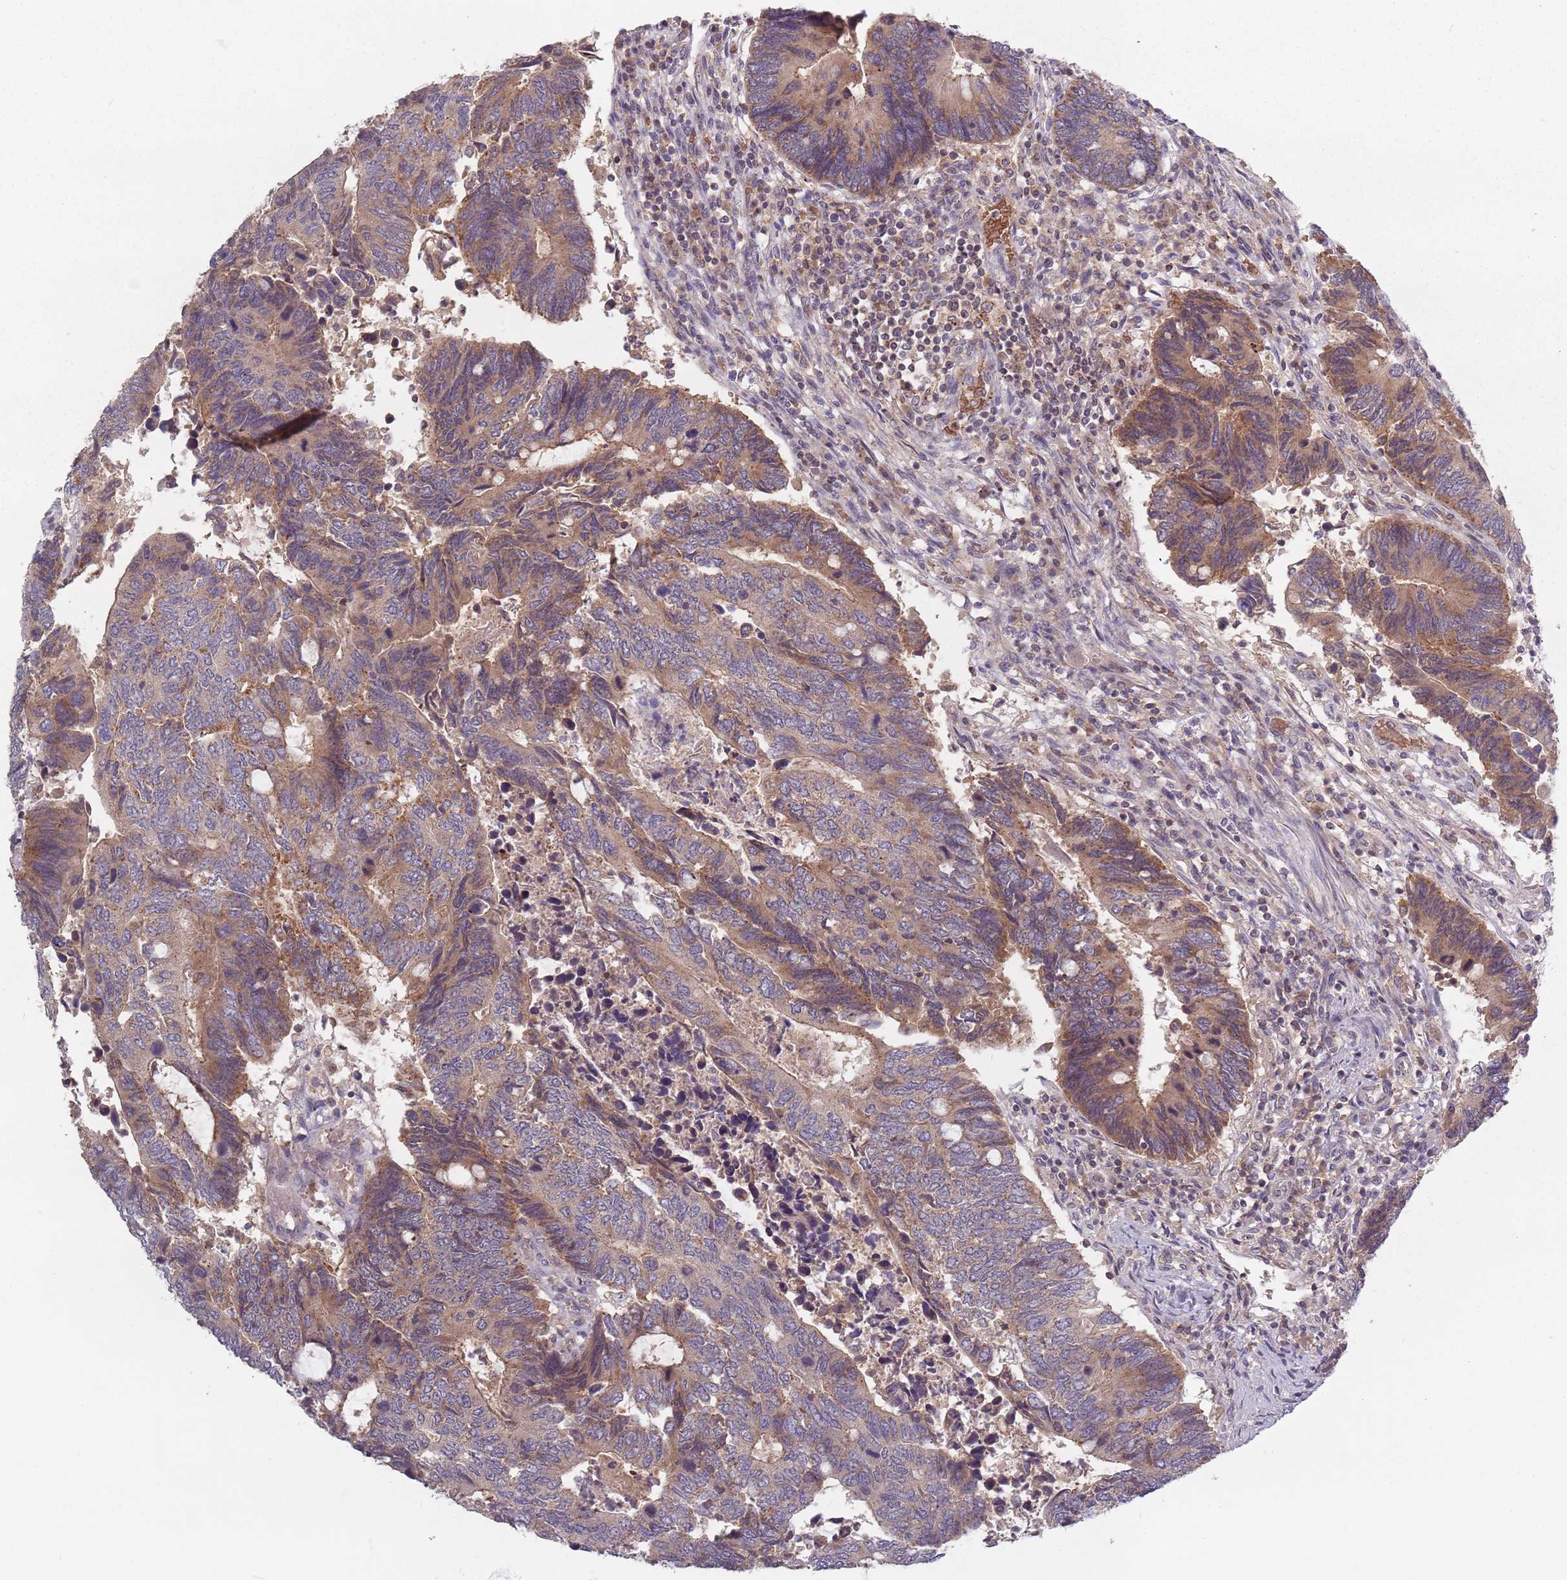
{"staining": {"intensity": "moderate", "quantity": "25%-75%", "location": "cytoplasmic/membranous"}, "tissue": "colorectal cancer", "cell_type": "Tumor cells", "image_type": "cancer", "snomed": [{"axis": "morphology", "description": "Adenocarcinoma, NOS"}, {"axis": "topography", "description": "Colon"}], "caption": "Immunohistochemical staining of colorectal adenocarcinoma shows medium levels of moderate cytoplasmic/membranous protein expression in approximately 25%-75% of tumor cells. (DAB (3,3'-diaminobenzidine) IHC, brown staining for protein, blue staining for nuclei).", "gene": "ASB13", "patient": {"sex": "male", "age": 87}}